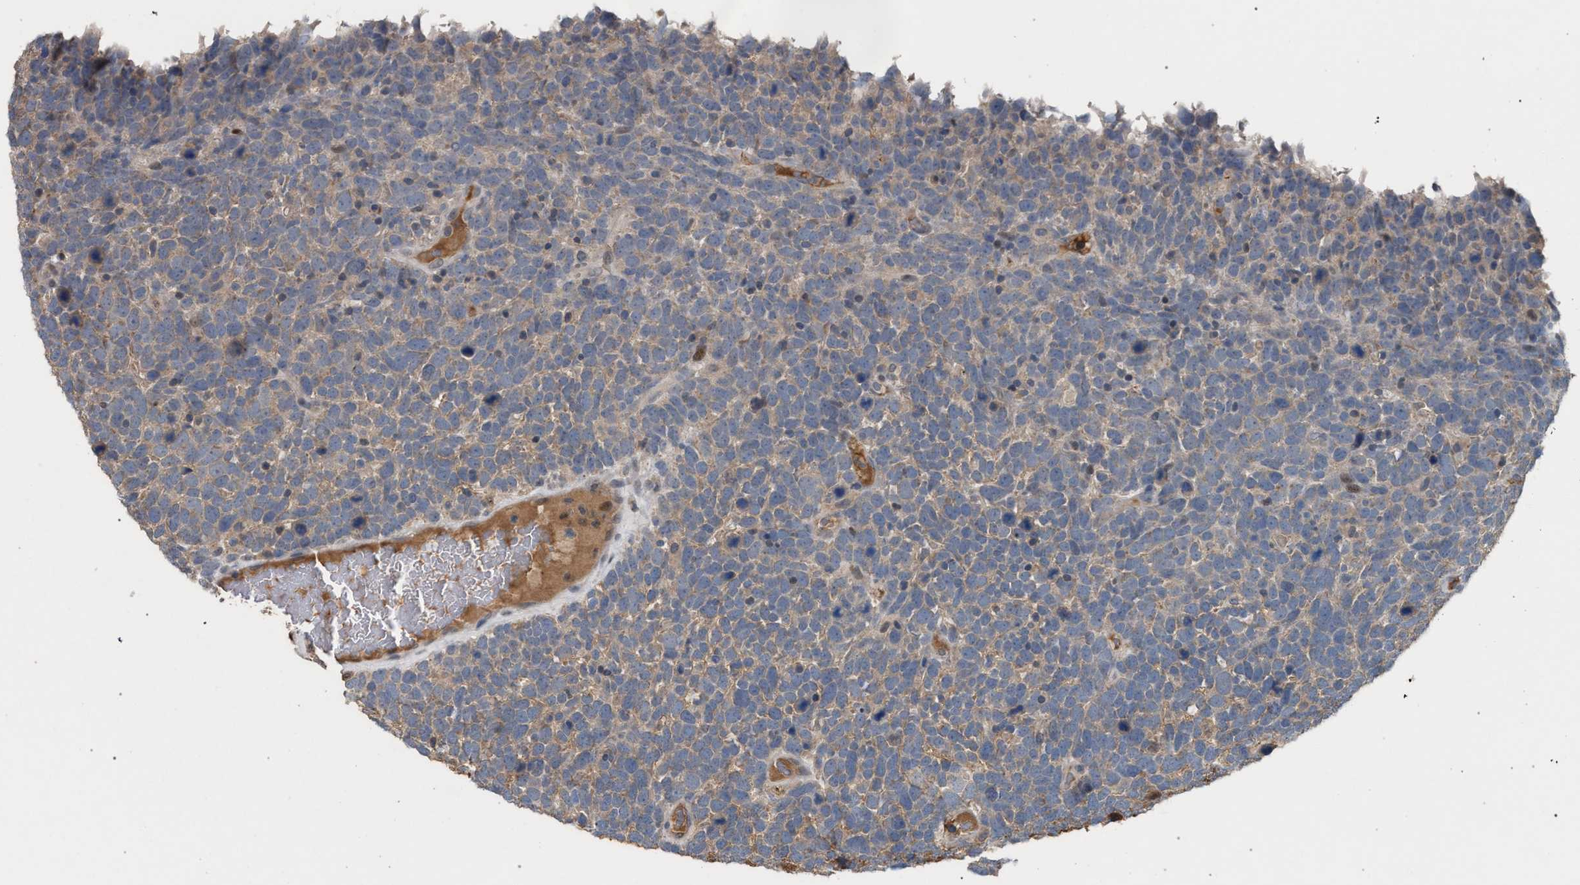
{"staining": {"intensity": "moderate", "quantity": ">75%", "location": "cytoplasmic/membranous"}, "tissue": "urothelial cancer", "cell_type": "Tumor cells", "image_type": "cancer", "snomed": [{"axis": "morphology", "description": "Urothelial carcinoma, High grade"}, {"axis": "topography", "description": "Urinary bladder"}], "caption": "Urothelial cancer stained with a protein marker demonstrates moderate staining in tumor cells.", "gene": "TECPR1", "patient": {"sex": "female", "age": 82}}